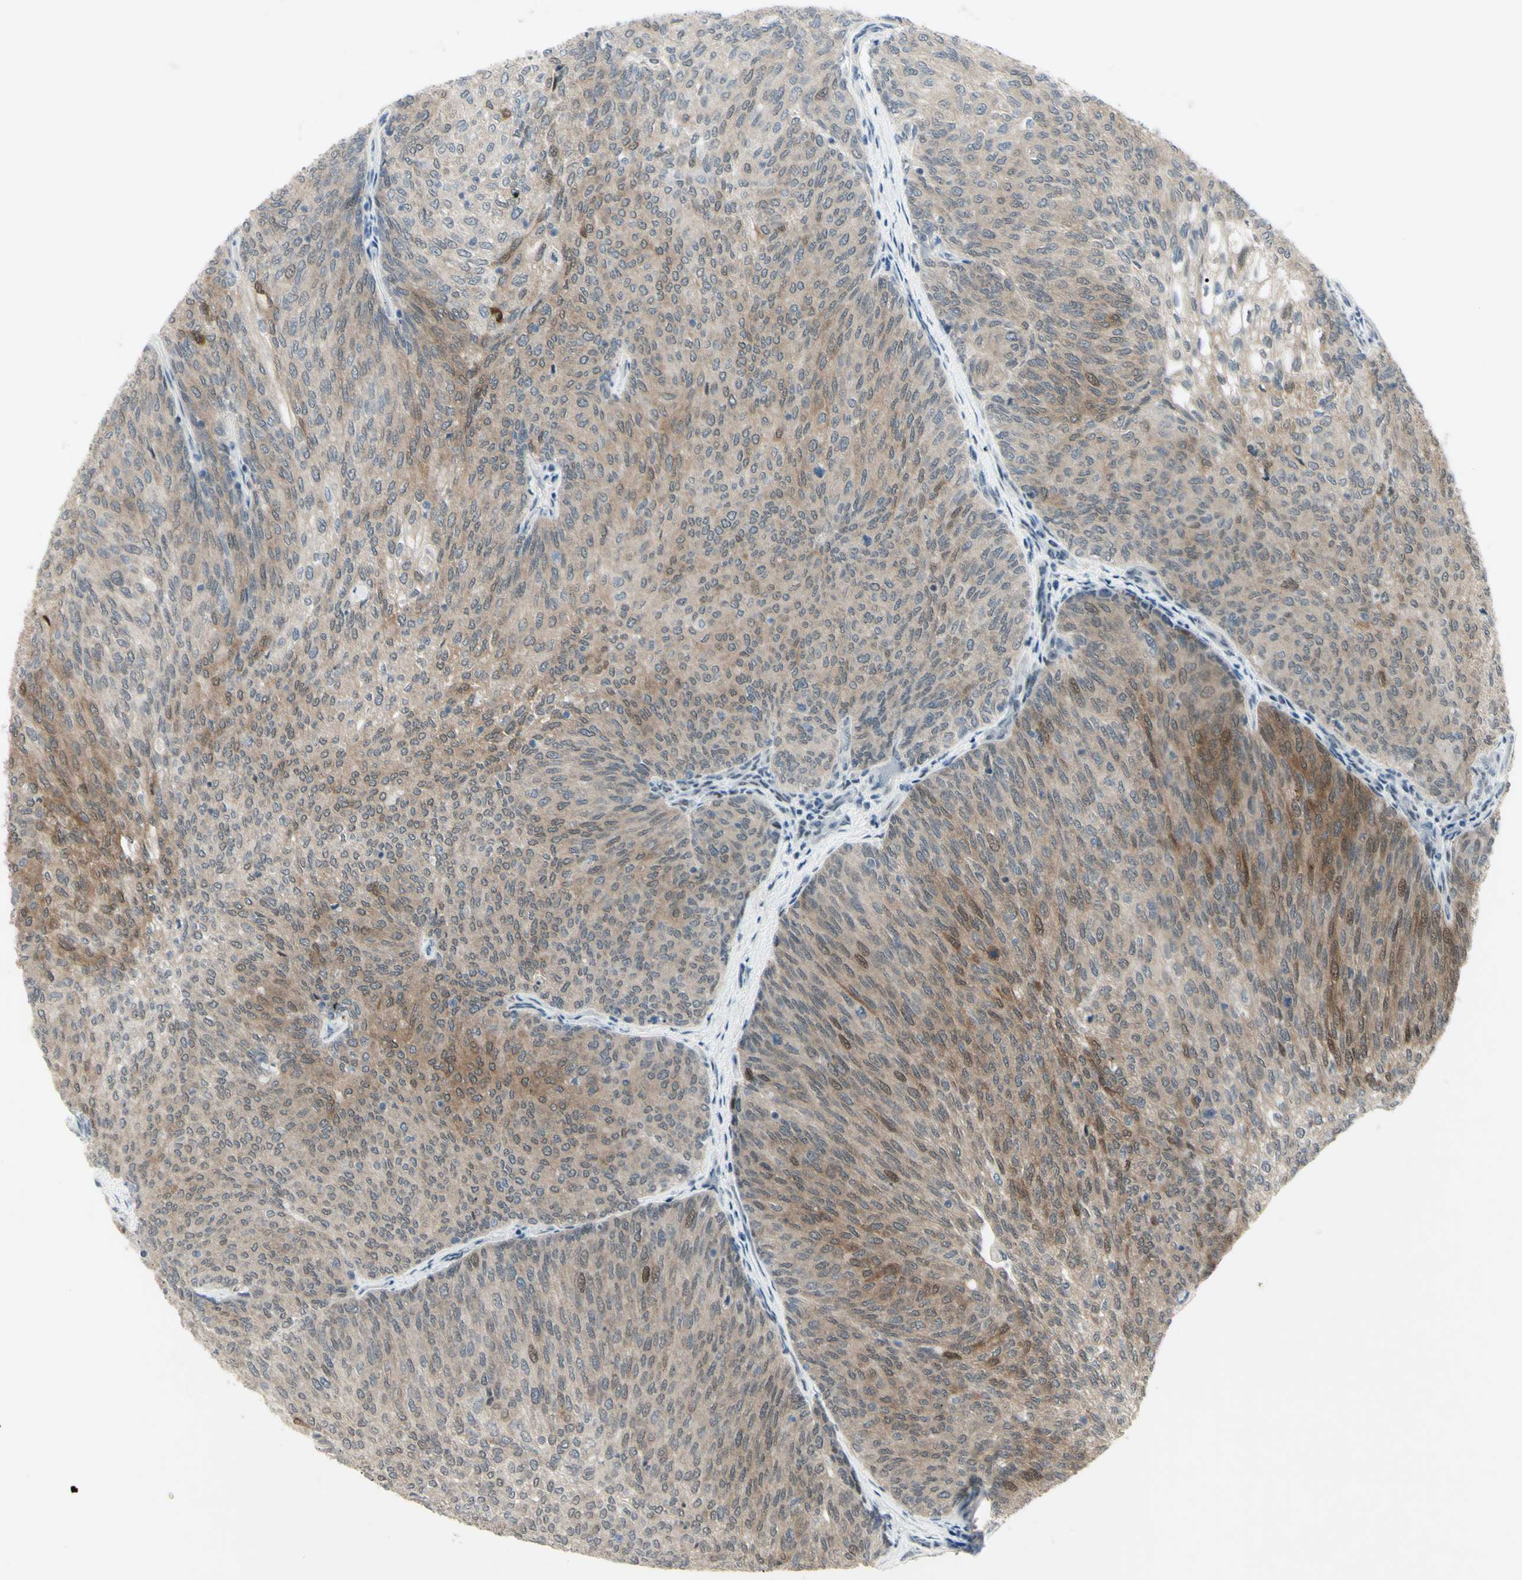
{"staining": {"intensity": "moderate", "quantity": "25%-75%", "location": "cytoplasmic/membranous"}, "tissue": "urothelial cancer", "cell_type": "Tumor cells", "image_type": "cancer", "snomed": [{"axis": "morphology", "description": "Urothelial carcinoma, Low grade"}, {"axis": "topography", "description": "Urinary bladder"}], "caption": "This photomicrograph exhibits immunohistochemistry staining of urothelial cancer, with medium moderate cytoplasmic/membranous staining in approximately 25%-75% of tumor cells.", "gene": "ETNK1", "patient": {"sex": "female", "age": 79}}